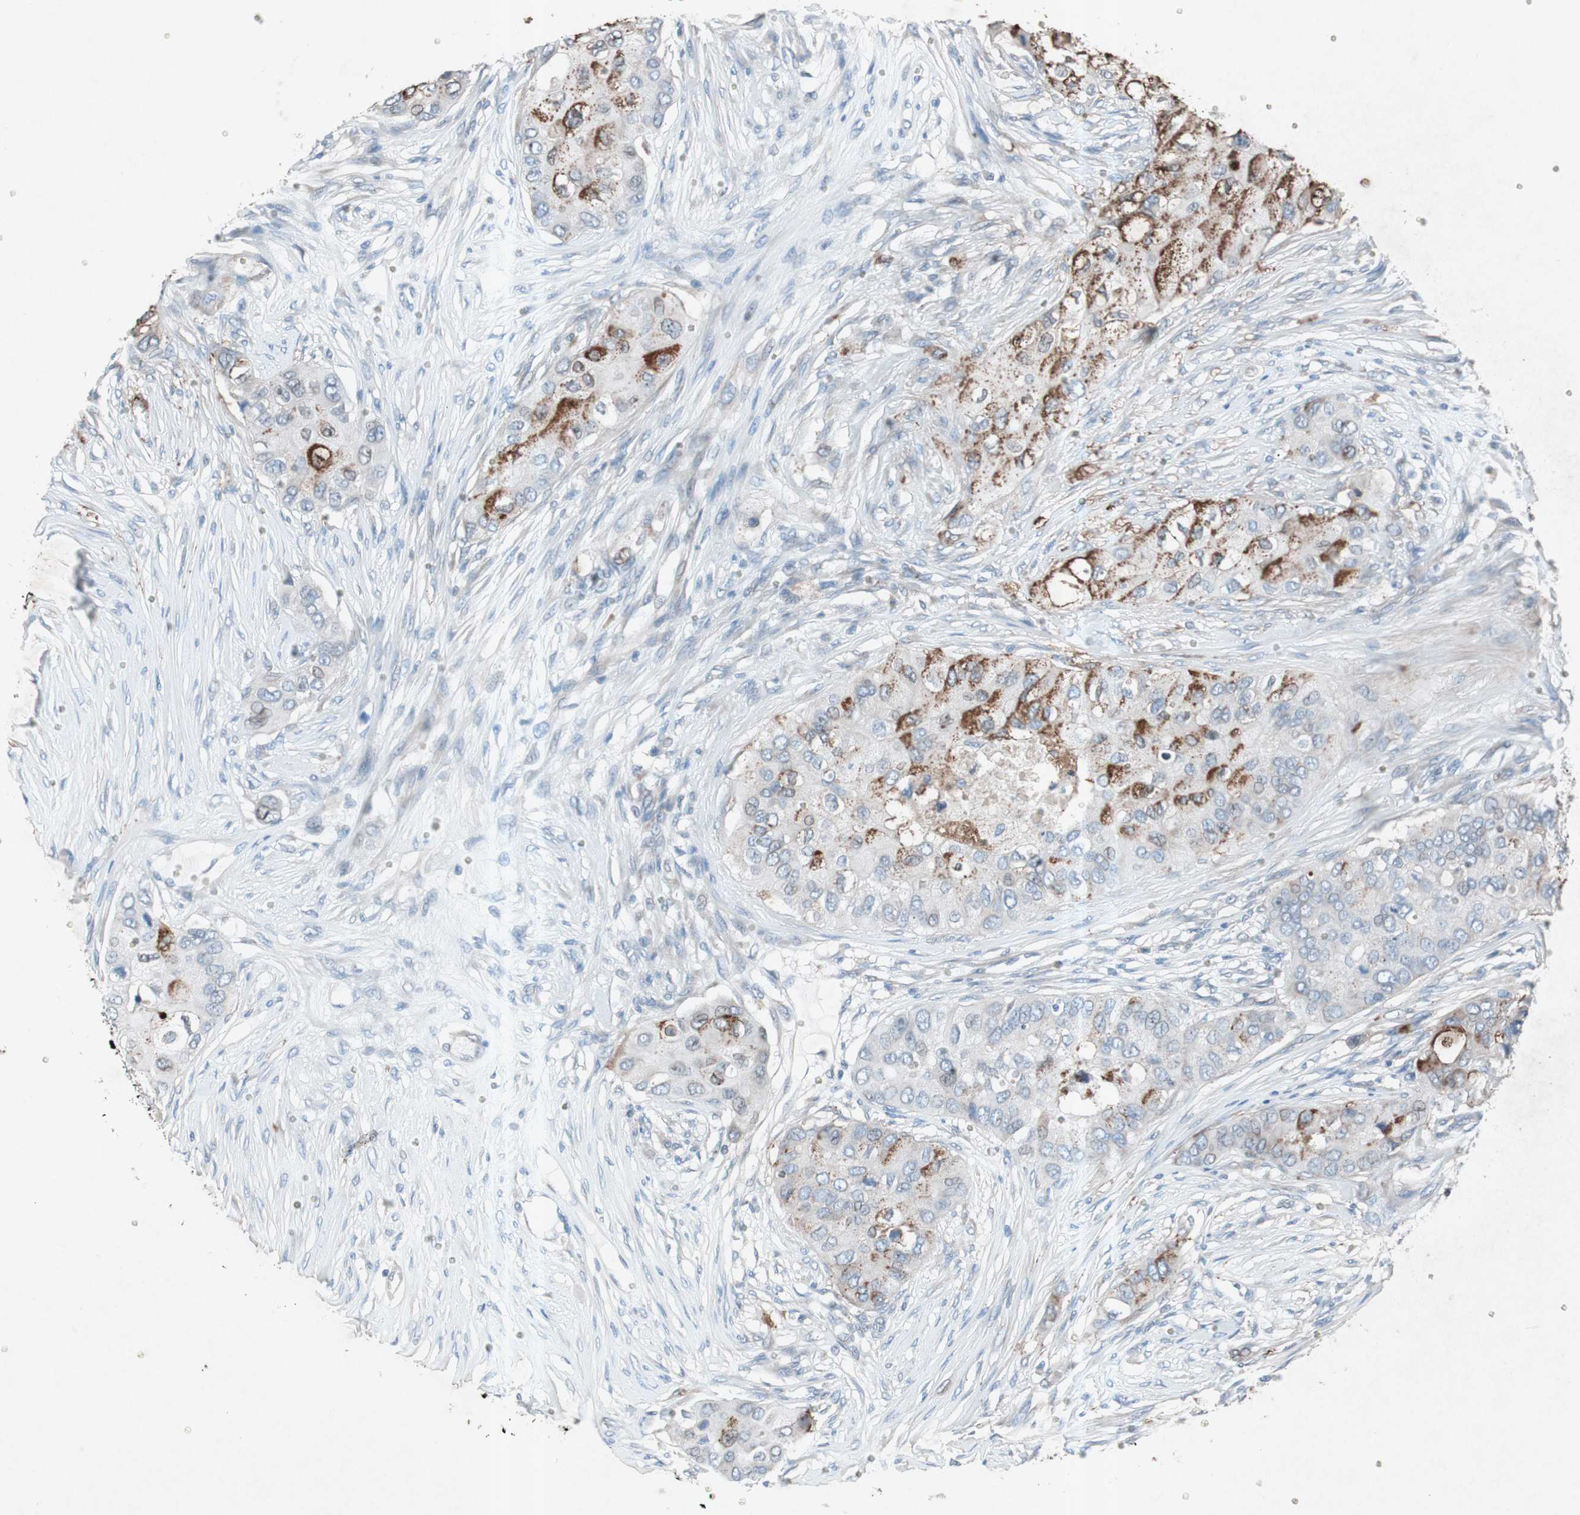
{"staining": {"intensity": "strong", "quantity": "25%-75%", "location": "cytoplasmic/membranous"}, "tissue": "breast cancer", "cell_type": "Tumor cells", "image_type": "cancer", "snomed": [{"axis": "morphology", "description": "Normal tissue, NOS"}, {"axis": "morphology", "description": "Duct carcinoma"}, {"axis": "topography", "description": "Breast"}], "caption": "Human breast intraductal carcinoma stained with a brown dye displays strong cytoplasmic/membranous positive staining in approximately 25%-75% of tumor cells.", "gene": "GRB7", "patient": {"sex": "female", "age": 49}}